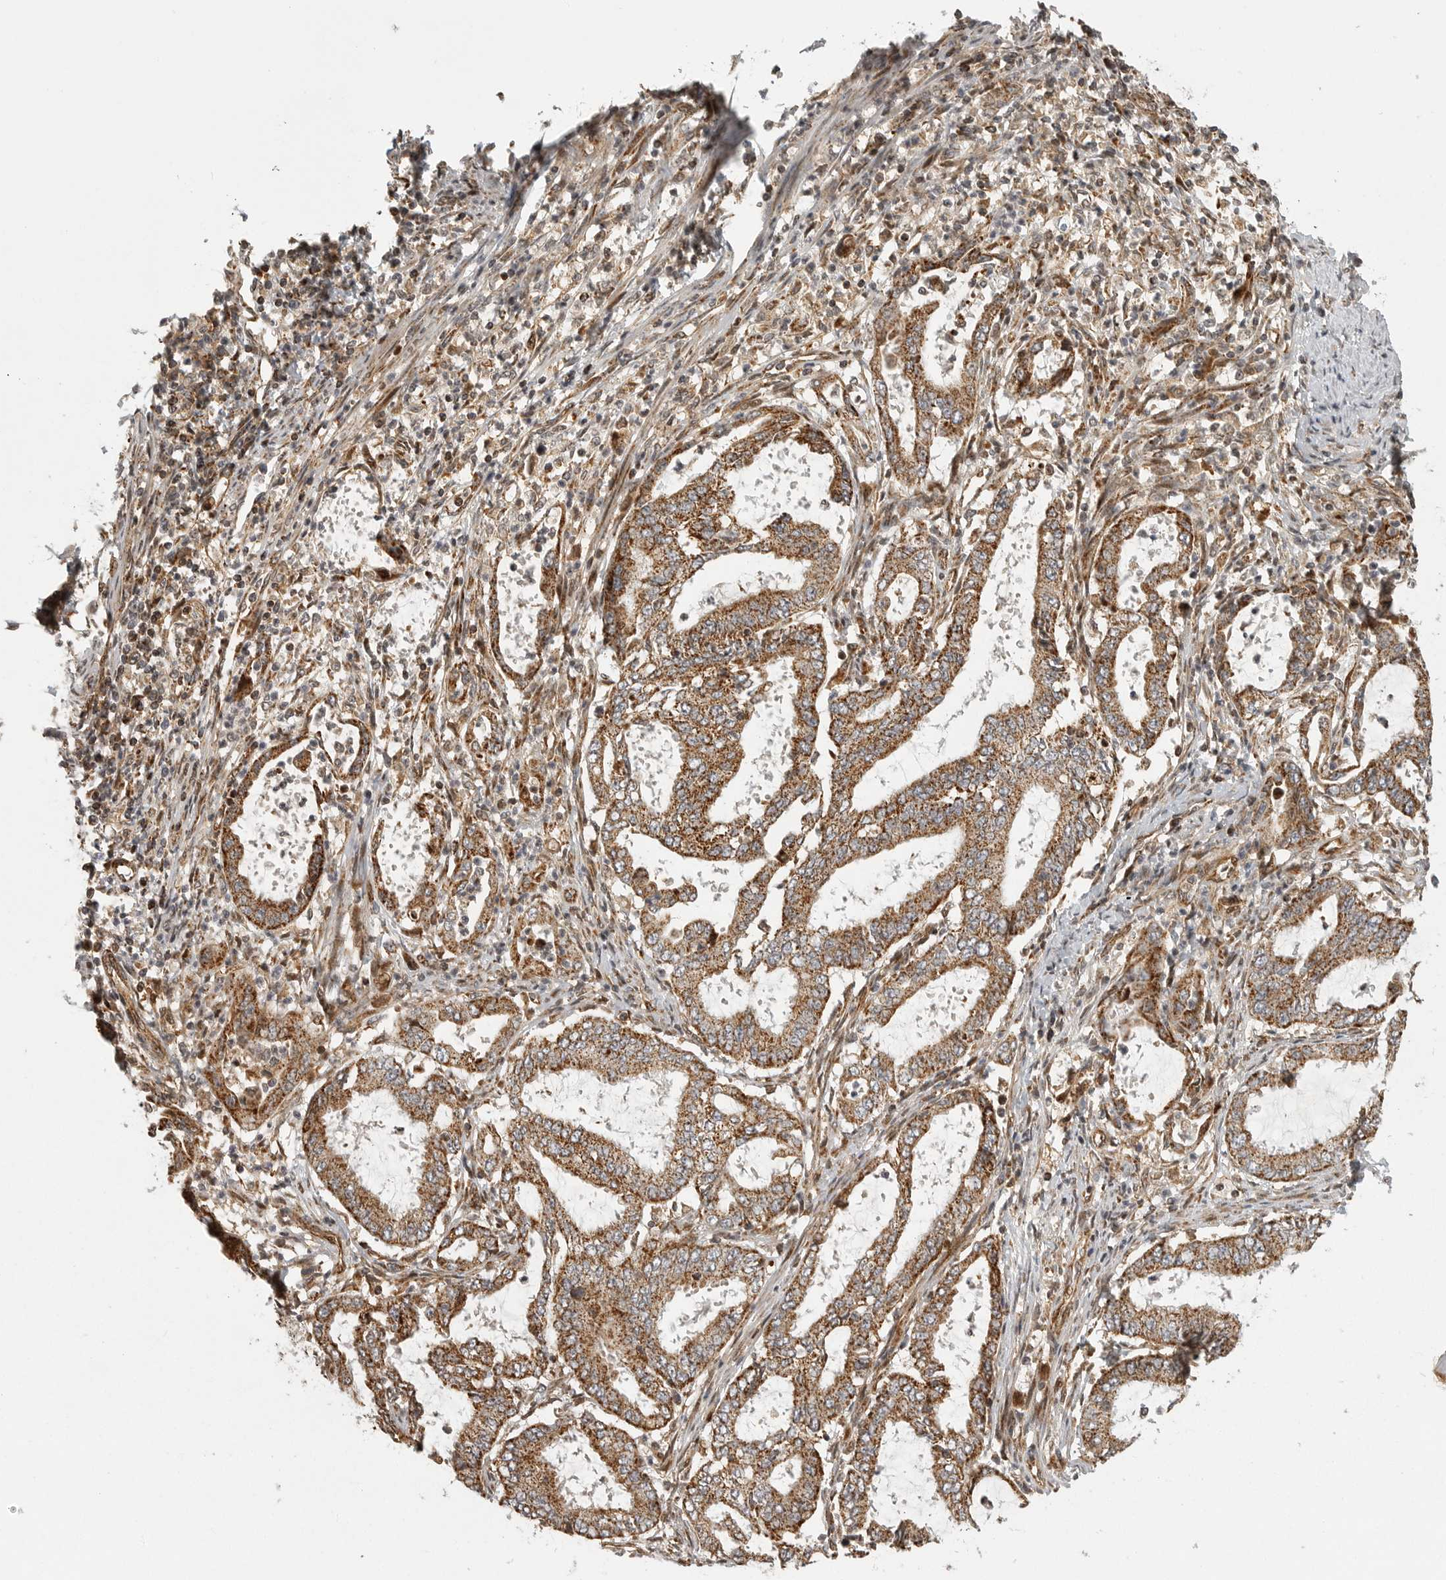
{"staining": {"intensity": "moderate", "quantity": ">75%", "location": "cytoplasmic/membranous"}, "tissue": "endometrial cancer", "cell_type": "Tumor cells", "image_type": "cancer", "snomed": [{"axis": "morphology", "description": "Adenocarcinoma, NOS"}, {"axis": "topography", "description": "Endometrium"}], "caption": "This micrograph shows endometrial cancer (adenocarcinoma) stained with immunohistochemistry to label a protein in brown. The cytoplasmic/membranous of tumor cells show moderate positivity for the protein. Nuclei are counter-stained blue.", "gene": "NARS2", "patient": {"sex": "female", "age": 51}}